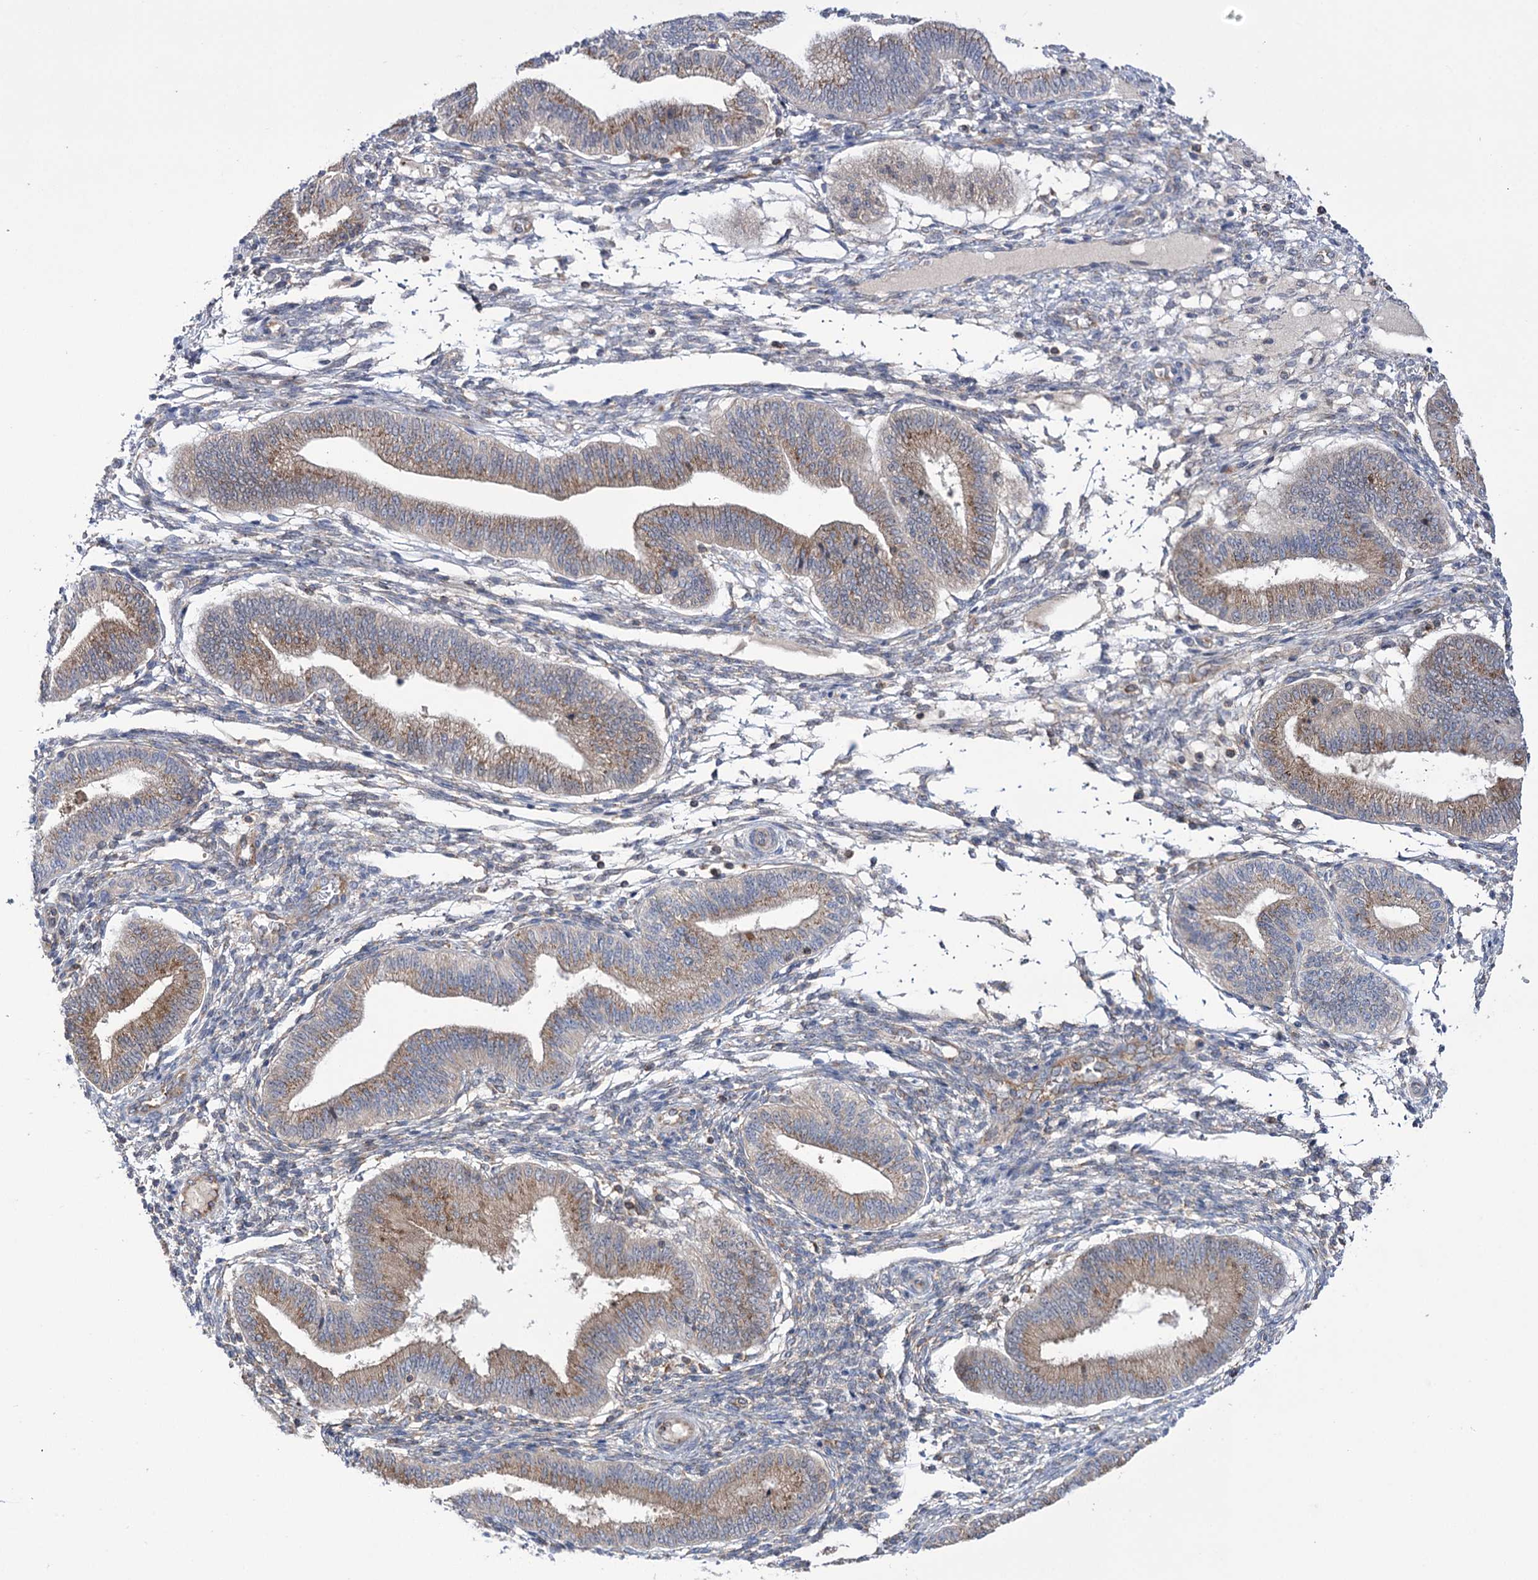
{"staining": {"intensity": "moderate", "quantity": "25%-75%", "location": "cytoplasmic/membranous"}, "tissue": "endometrium", "cell_type": "Cells in endometrial stroma", "image_type": "normal", "snomed": [{"axis": "morphology", "description": "Normal tissue, NOS"}, {"axis": "topography", "description": "Endometrium"}], "caption": "High-power microscopy captured an immunohistochemistry micrograph of benign endometrium, revealing moderate cytoplasmic/membranous positivity in about 25%-75% of cells in endometrial stroma.", "gene": "ZNF622", "patient": {"sex": "female", "age": 39}}